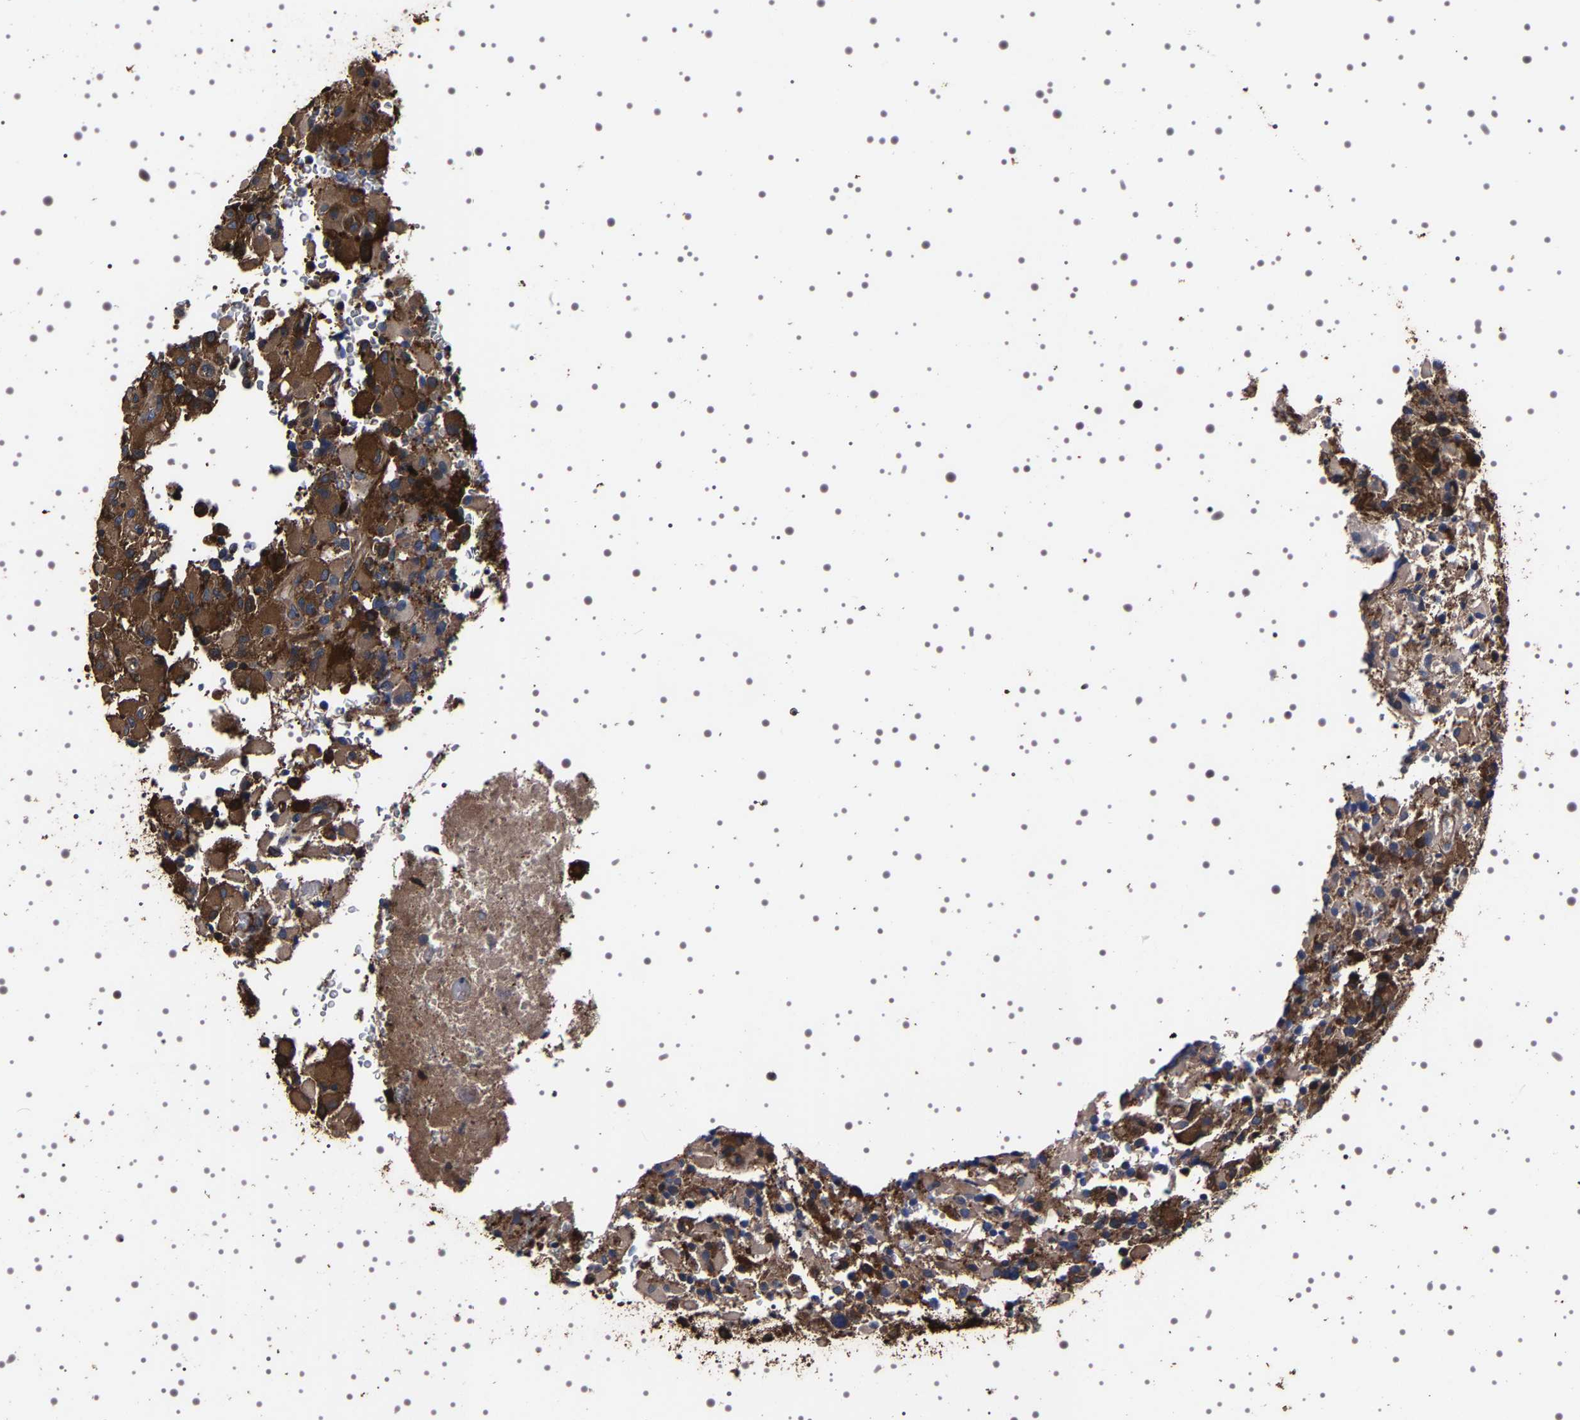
{"staining": {"intensity": "moderate", "quantity": ">75%", "location": "cytoplasmic/membranous"}, "tissue": "glioma", "cell_type": "Tumor cells", "image_type": "cancer", "snomed": [{"axis": "morphology", "description": "Glioma, malignant, High grade"}, {"axis": "topography", "description": "Brain"}], "caption": "Malignant high-grade glioma tissue reveals moderate cytoplasmic/membranous positivity in about >75% of tumor cells, visualized by immunohistochemistry. (DAB = brown stain, brightfield microscopy at high magnification).", "gene": "WDR1", "patient": {"sex": "male", "age": 71}}